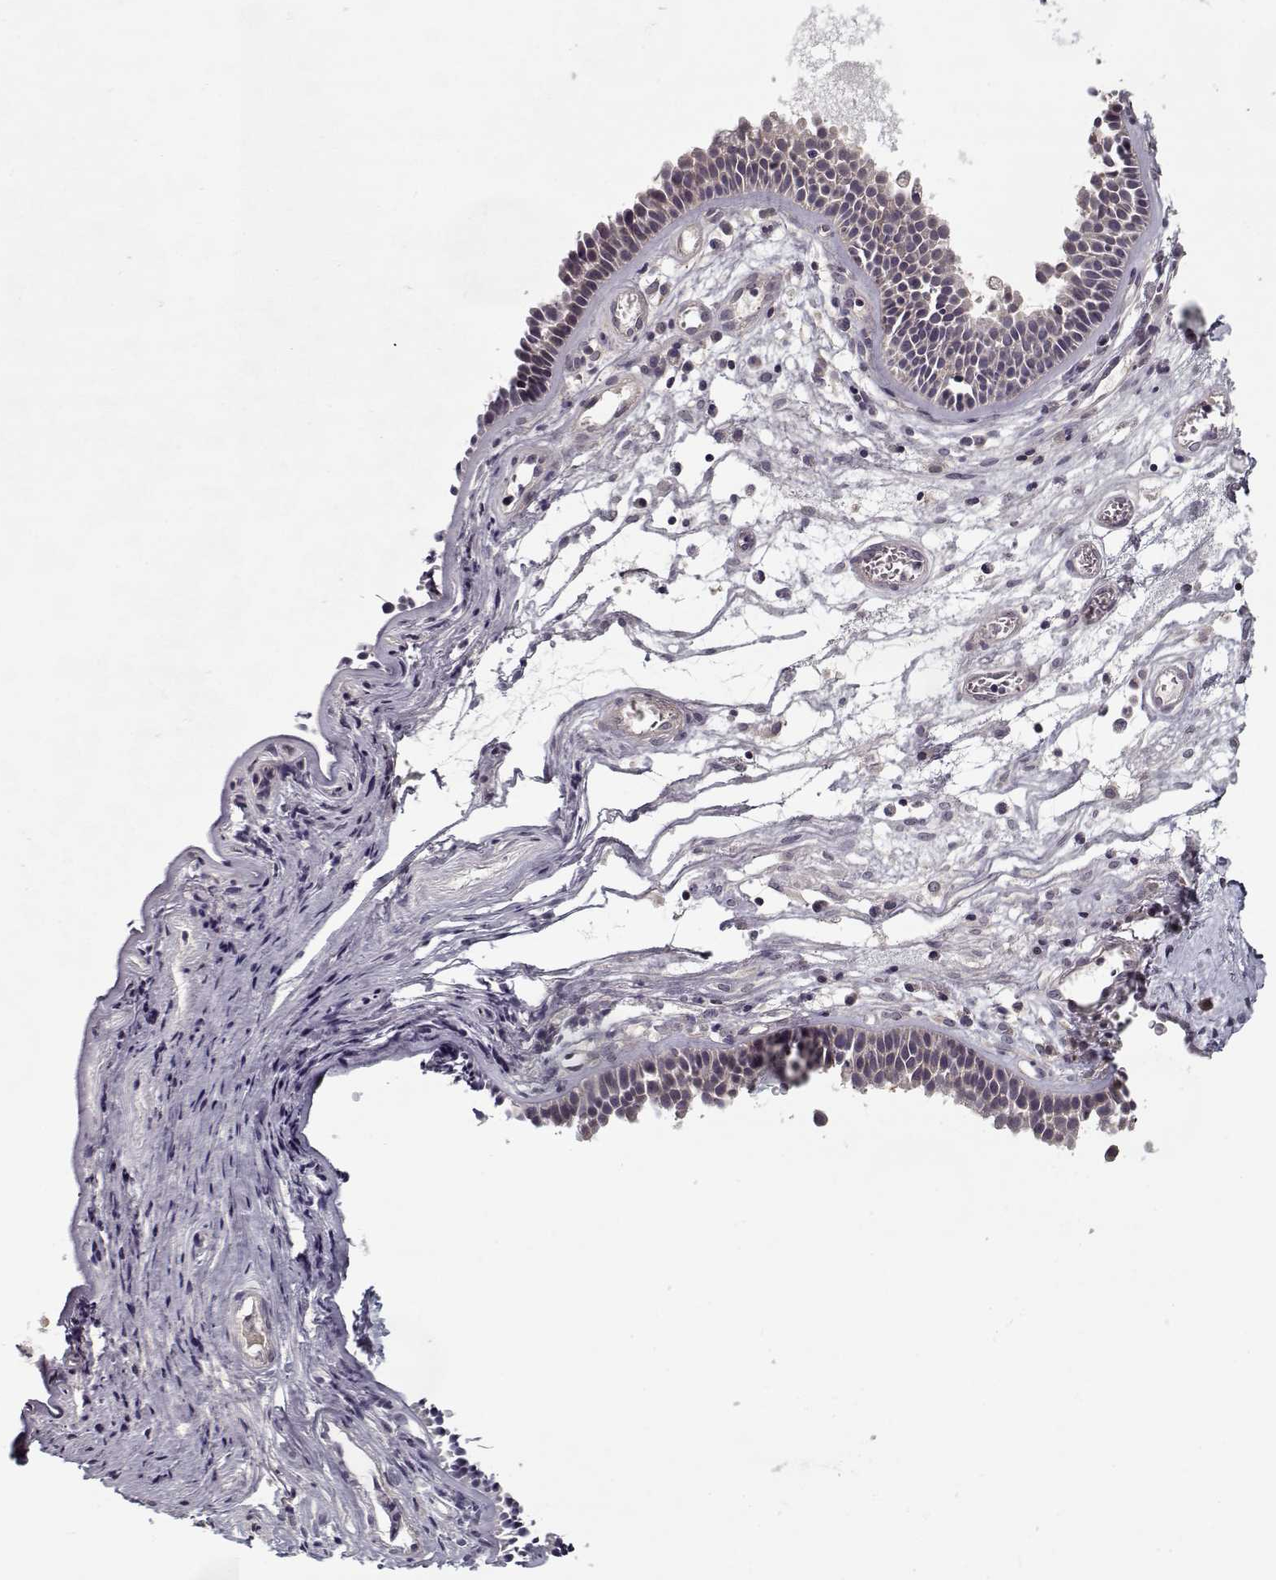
{"staining": {"intensity": "weak", "quantity": "25%-75%", "location": "cytoplasmic/membranous,nuclear"}, "tissue": "nasopharynx", "cell_type": "Respiratory epithelial cells", "image_type": "normal", "snomed": [{"axis": "morphology", "description": "Normal tissue, NOS"}, {"axis": "topography", "description": "Nasopharynx"}], "caption": "Human nasopharynx stained with a protein marker displays weak staining in respiratory epithelial cells.", "gene": "TESPA1", "patient": {"sex": "male", "age": 31}}